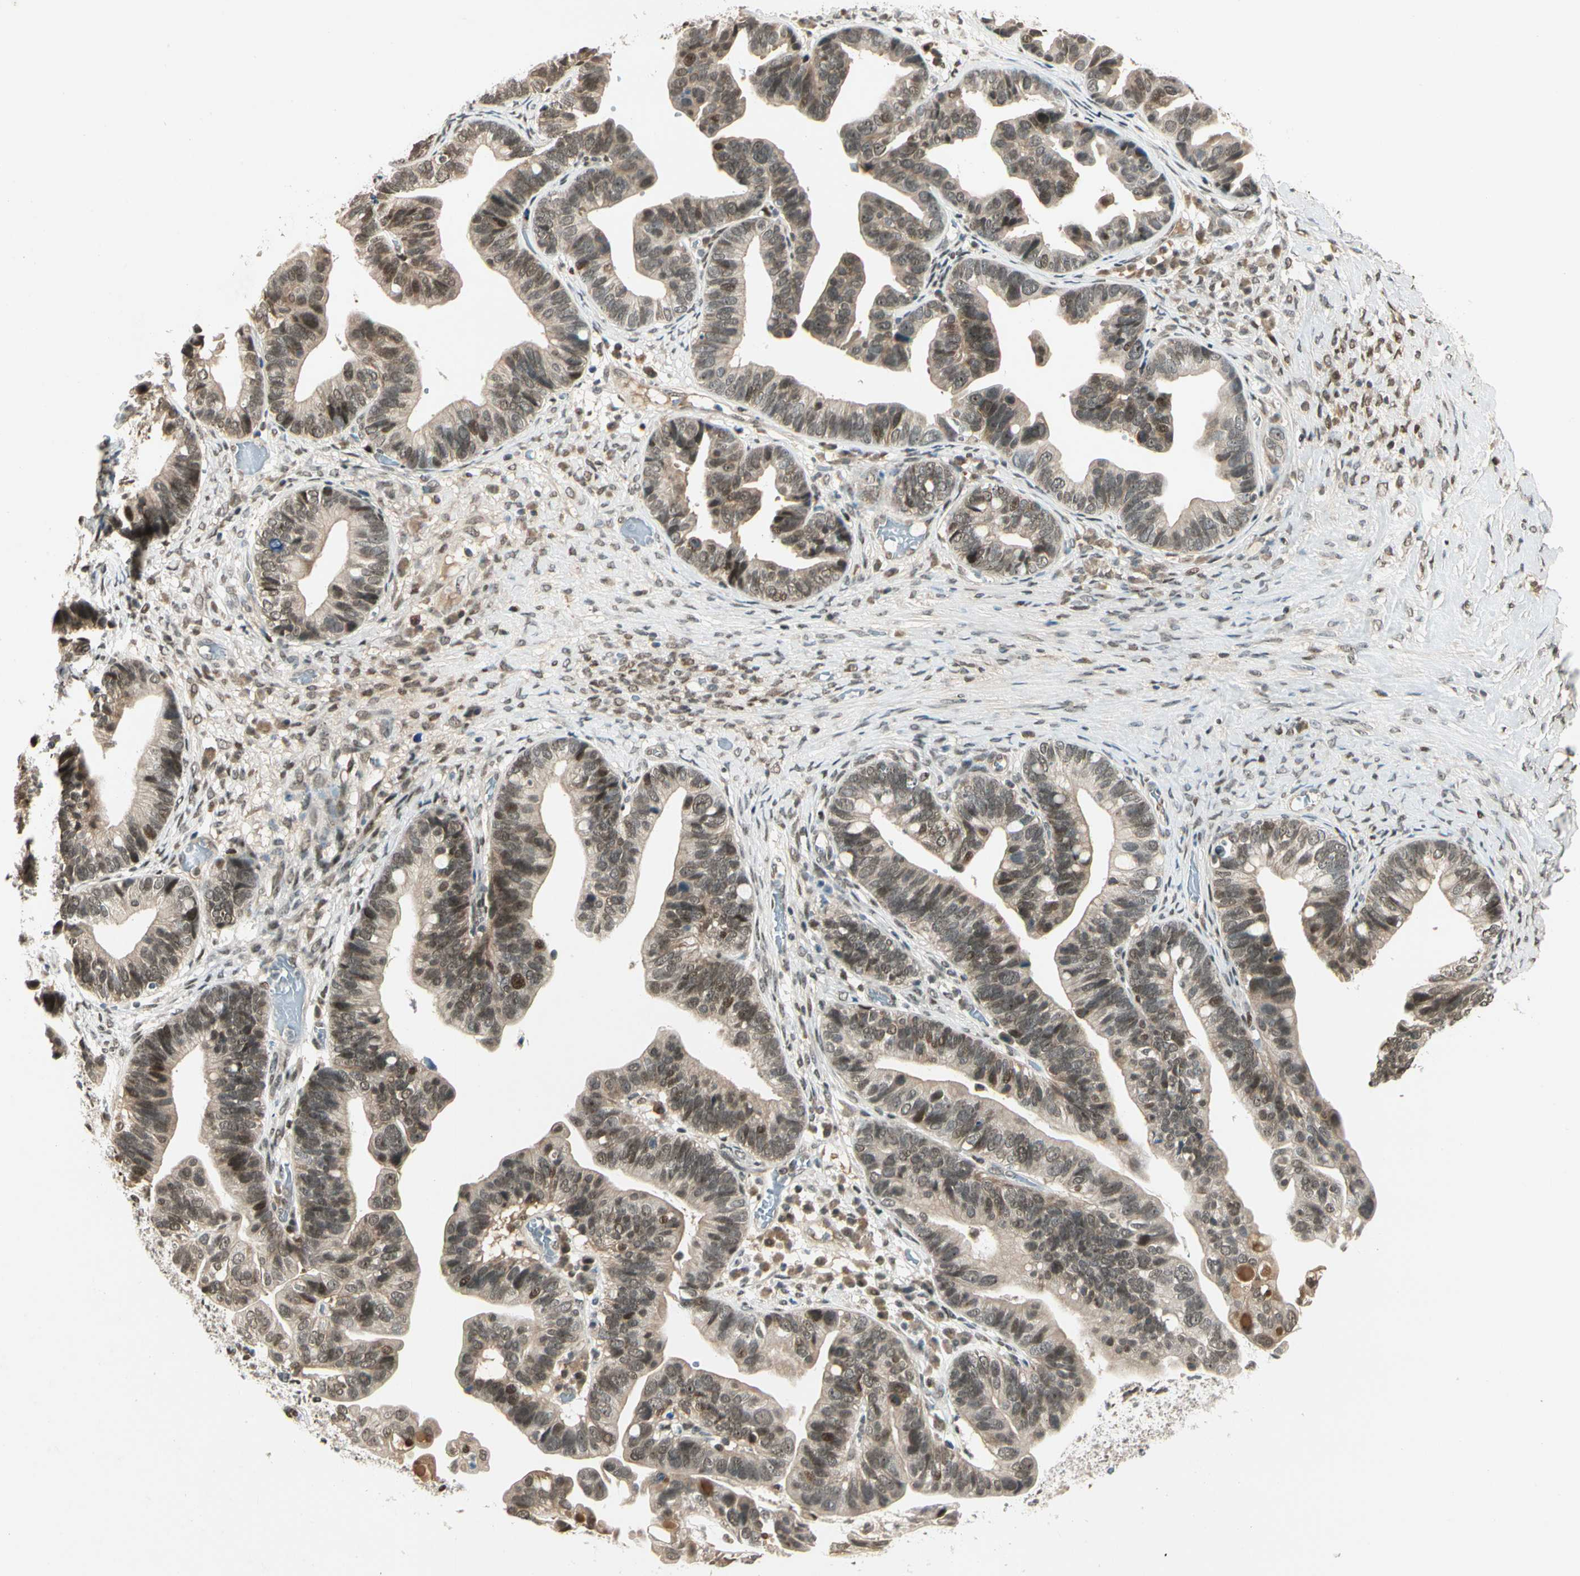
{"staining": {"intensity": "moderate", "quantity": "25%-75%", "location": "nuclear"}, "tissue": "ovarian cancer", "cell_type": "Tumor cells", "image_type": "cancer", "snomed": [{"axis": "morphology", "description": "Cystadenocarcinoma, serous, NOS"}, {"axis": "topography", "description": "Ovary"}], "caption": "The micrograph displays staining of ovarian serous cystadenocarcinoma, revealing moderate nuclear protein positivity (brown color) within tumor cells.", "gene": "GTF3A", "patient": {"sex": "female", "age": 56}}